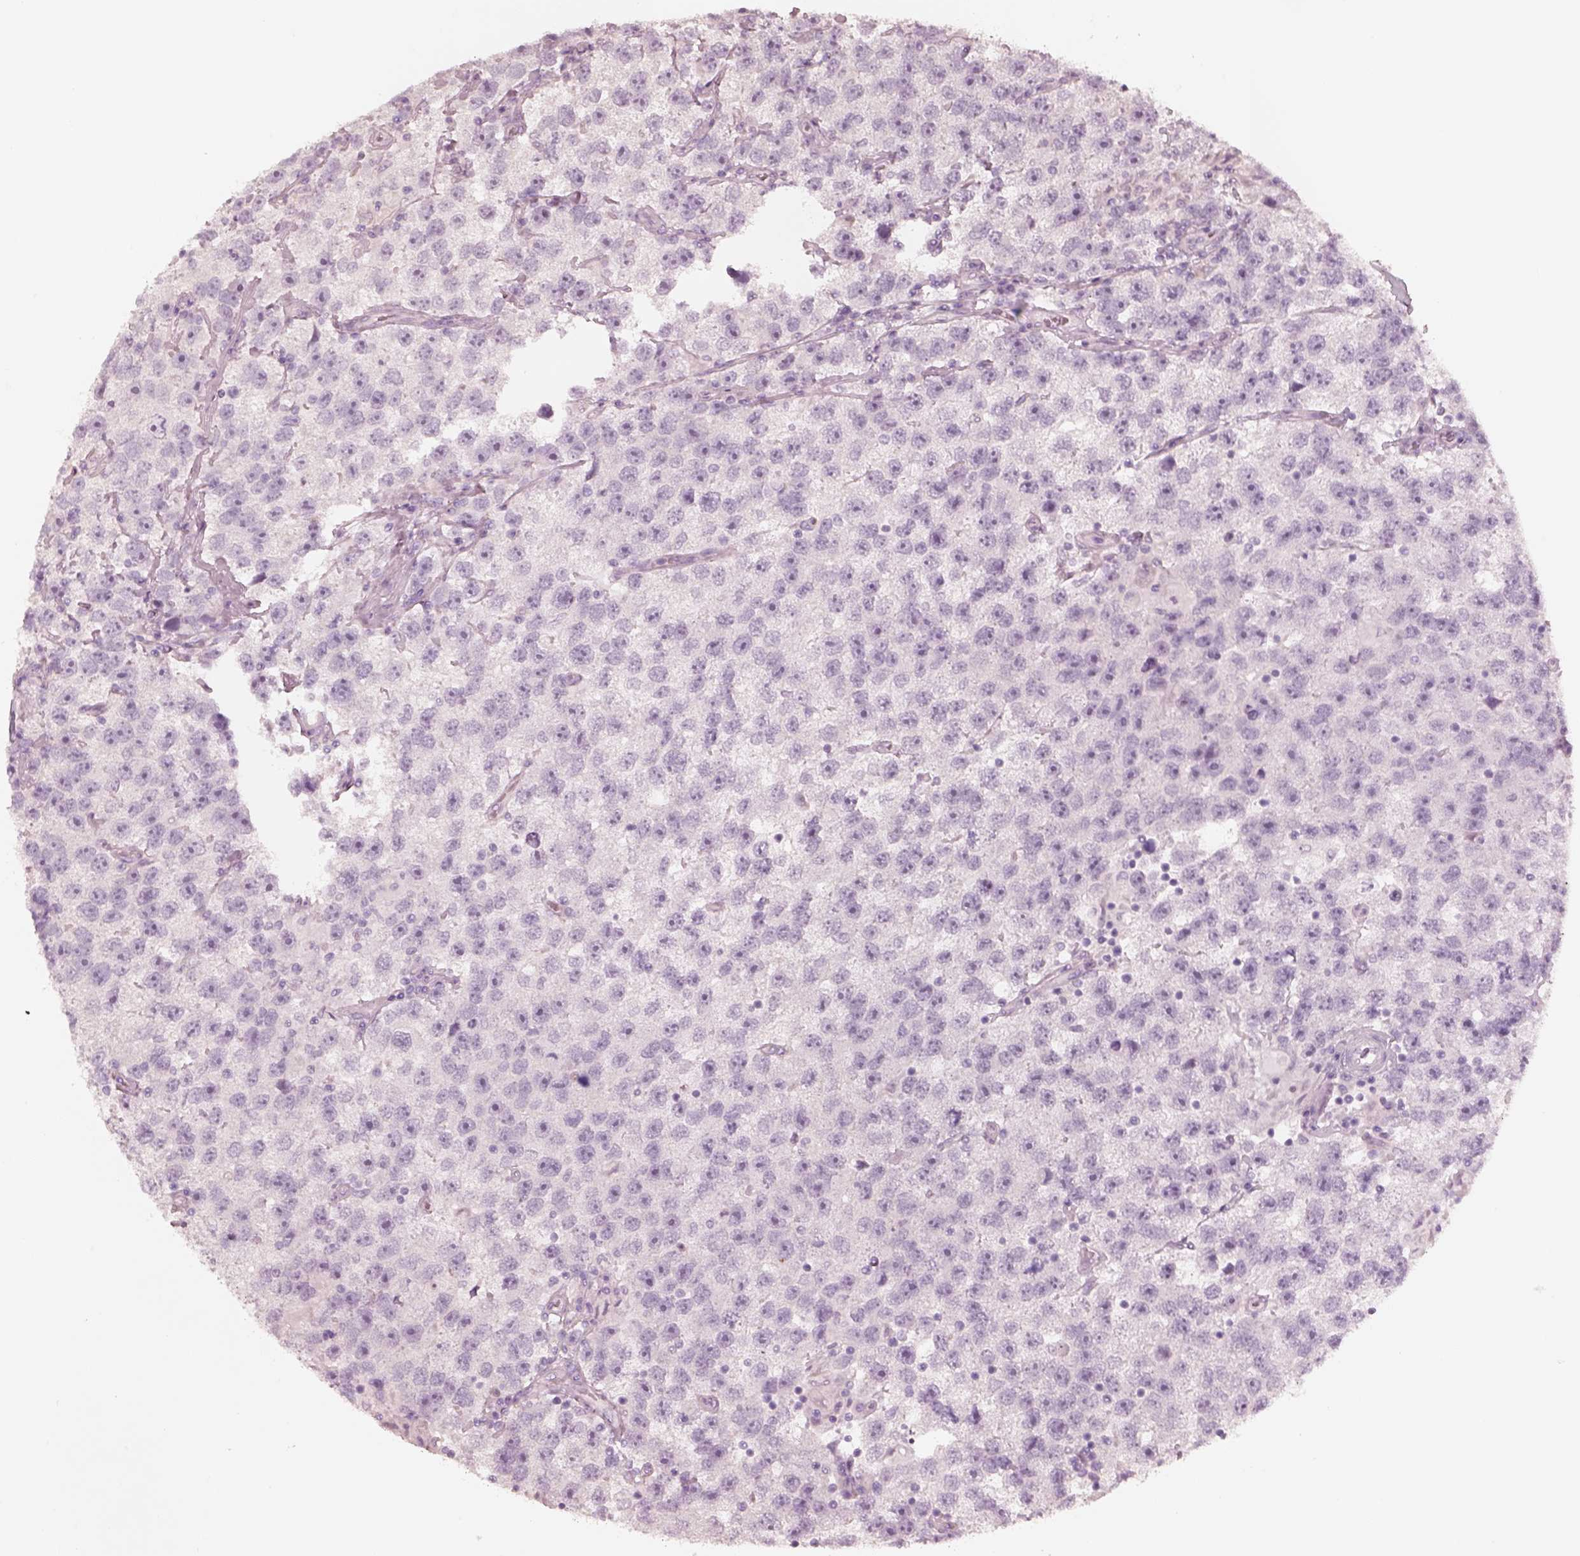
{"staining": {"intensity": "negative", "quantity": "none", "location": "none"}, "tissue": "testis cancer", "cell_type": "Tumor cells", "image_type": "cancer", "snomed": [{"axis": "morphology", "description": "Seminoma, NOS"}, {"axis": "topography", "description": "Testis"}], "caption": "IHC photomicrograph of seminoma (testis) stained for a protein (brown), which demonstrates no staining in tumor cells. Brightfield microscopy of immunohistochemistry (IHC) stained with DAB (3,3'-diaminobenzidine) (brown) and hematoxylin (blue), captured at high magnification.", "gene": "ZP4", "patient": {"sex": "male", "age": 26}}